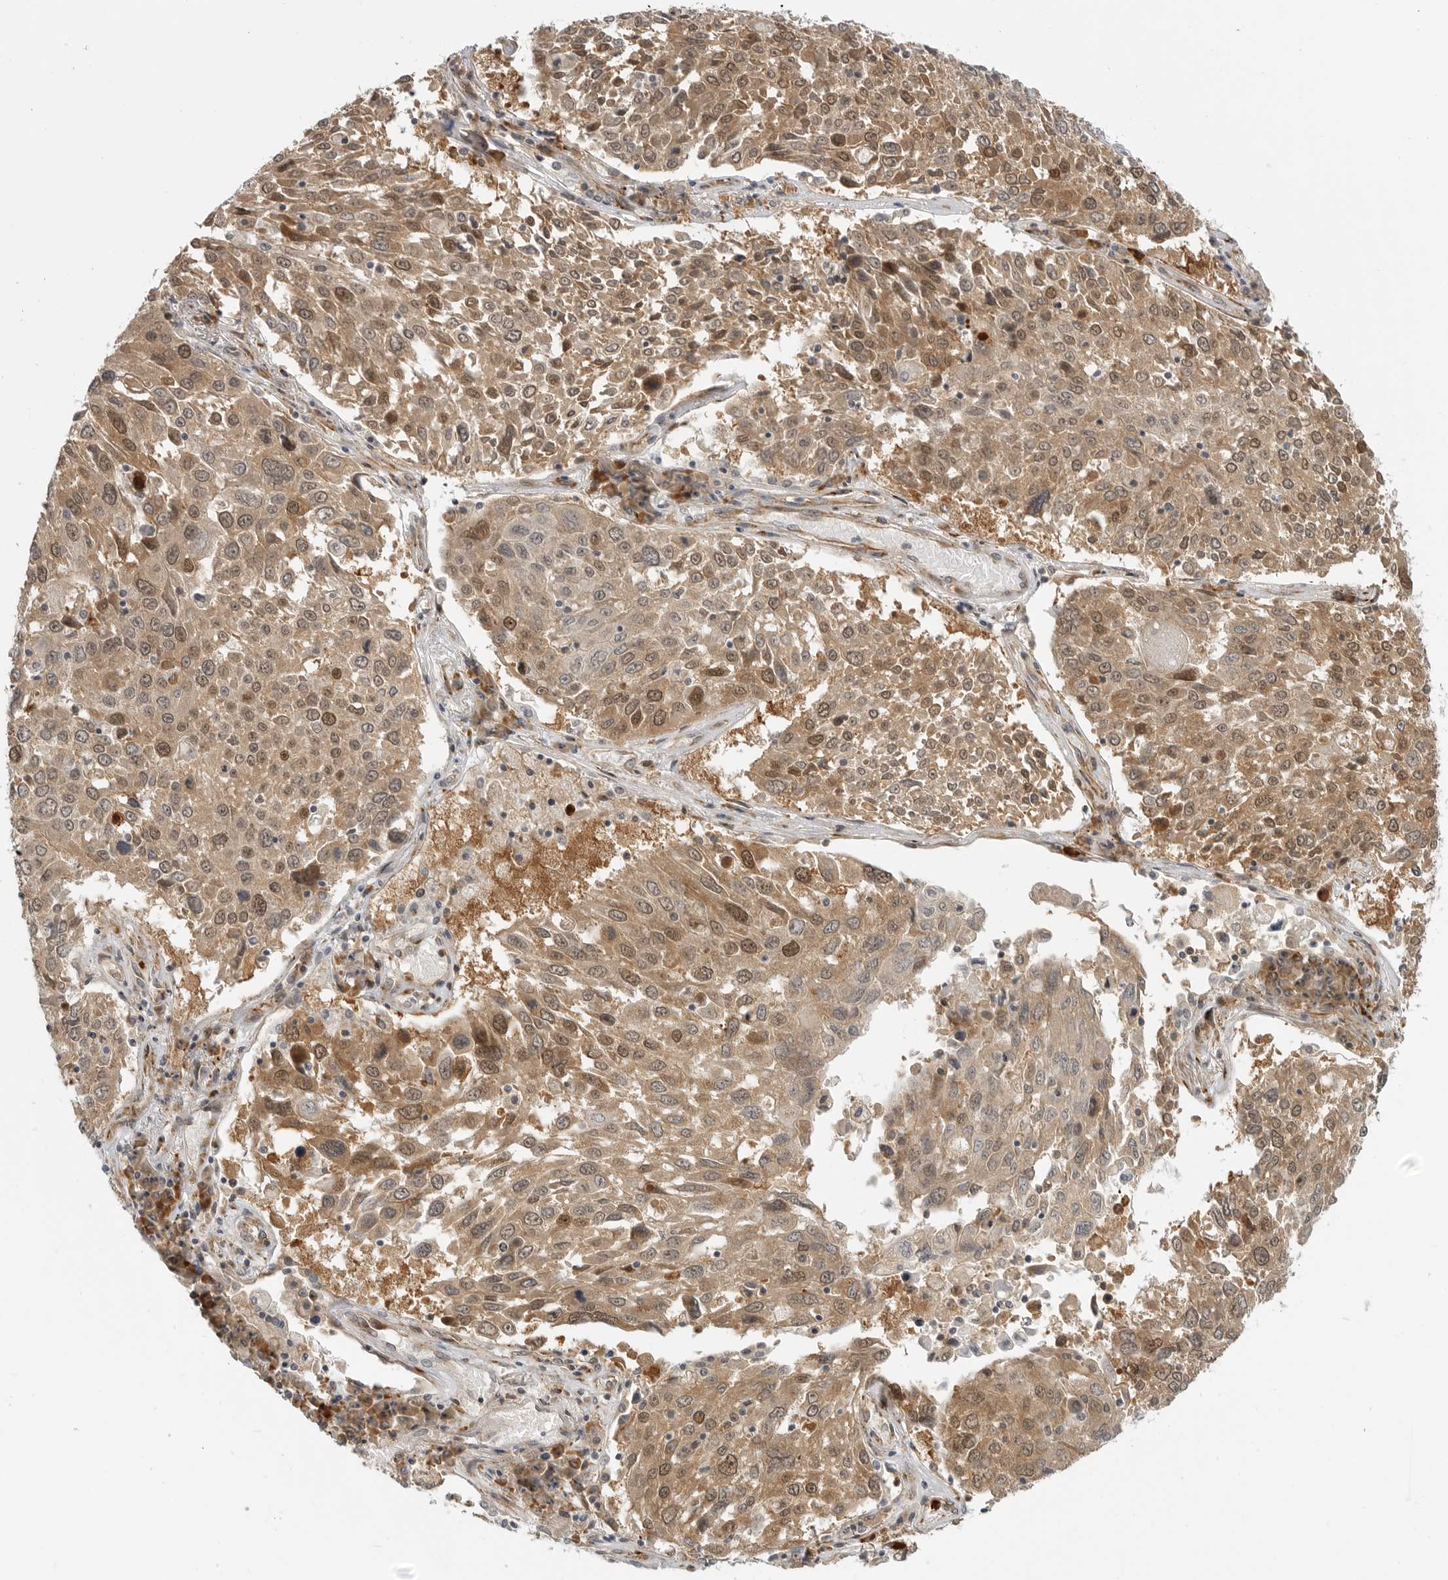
{"staining": {"intensity": "moderate", "quantity": ">75%", "location": "cytoplasmic/membranous,nuclear"}, "tissue": "lung cancer", "cell_type": "Tumor cells", "image_type": "cancer", "snomed": [{"axis": "morphology", "description": "Squamous cell carcinoma, NOS"}, {"axis": "topography", "description": "Lung"}], "caption": "DAB immunohistochemical staining of human lung cancer (squamous cell carcinoma) exhibits moderate cytoplasmic/membranous and nuclear protein expression in about >75% of tumor cells.", "gene": "CEP295NL", "patient": {"sex": "male", "age": 65}}